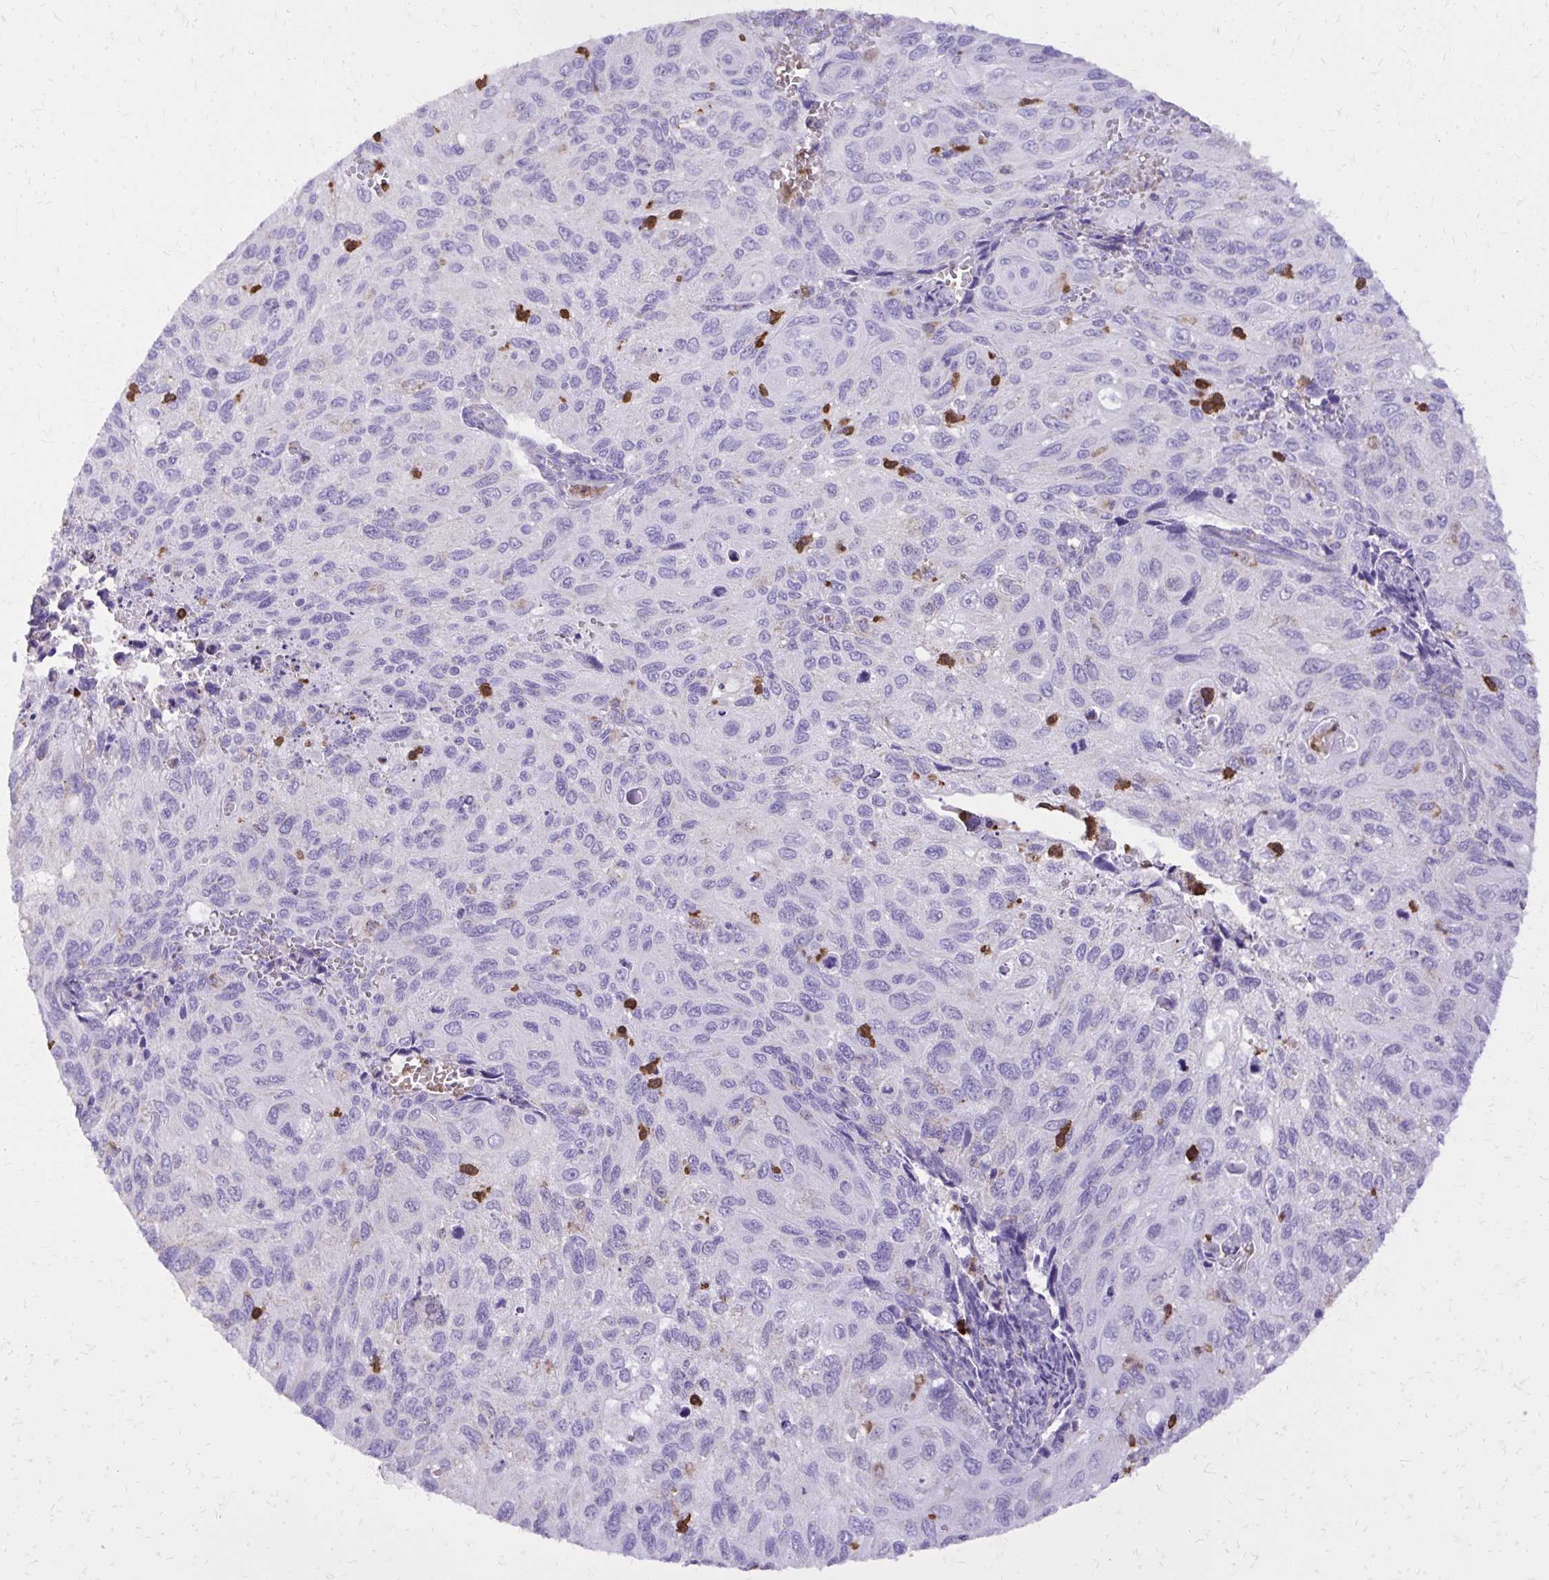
{"staining": {"intensity": "negative", "quantity": "none", "location": "none"}, "tissue": "cervical cancer", "cell_type": "Tumor cells", "image_type": "cancer", "snomed": [{"axis": "morphology", "description": "Squamous cell carcinoma, NOS"}, {"axis": "topography", "description": "Cervix"}], "caption": "High power microscopy image of an immunohistochemistry (IHC) photomicrograph of squamous cell carcinoma (cervical), revealing no significant staining in tumor cells.", "gene": "CAT", "patient": {"sex": "female", "age": 70}}